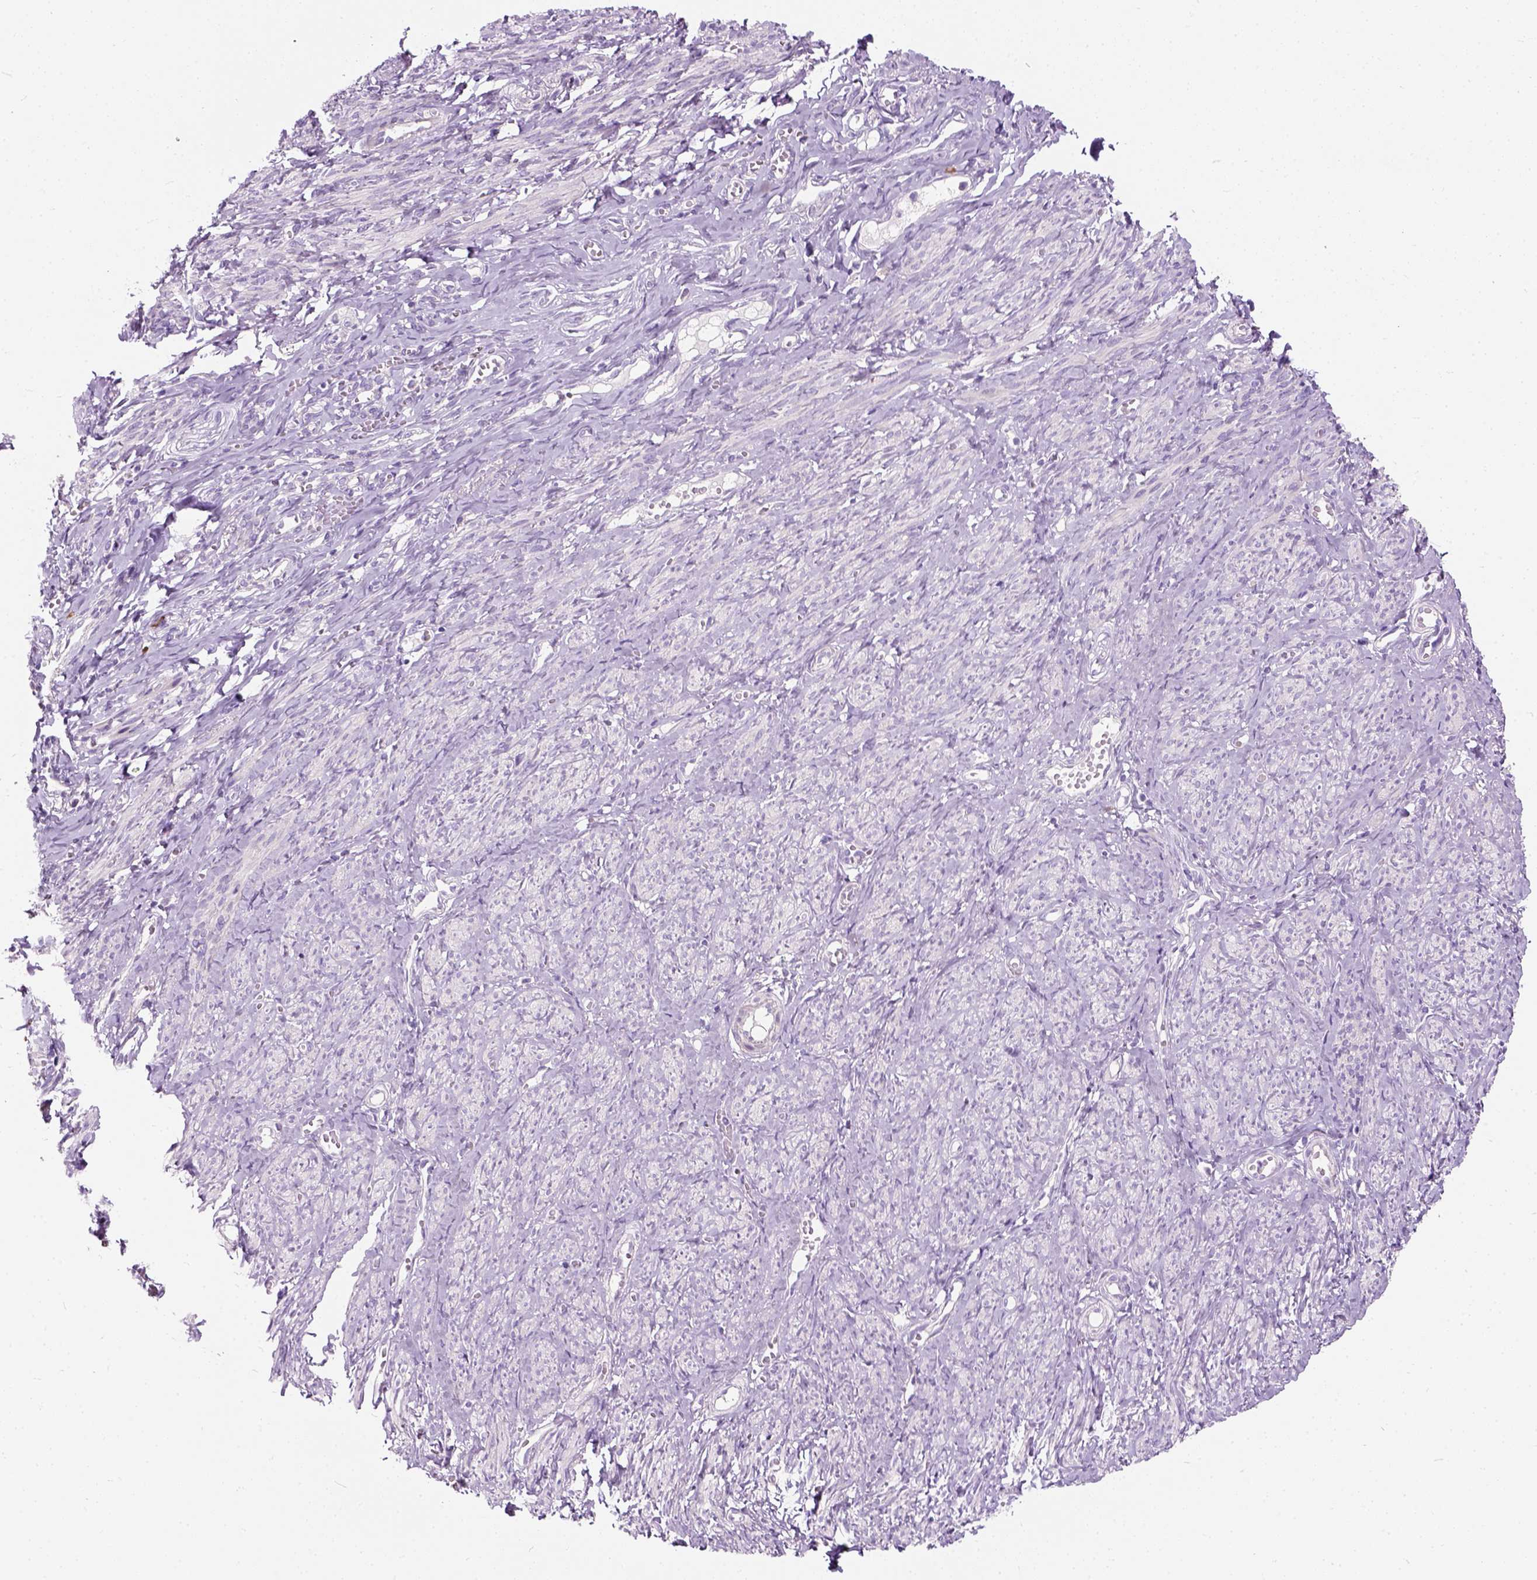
{"staining": {"intensity": "negative", "quantity": "none", "location": "none"}, "tissue": "smooth muscle", "cell_type": "Smooth muscle cells", "image_type": "normal", "snomed": [{"axis": "morphology", "description": "Normal tissue, NOS"}, {"axis": "topography", "description": "Smooth muscle"}], "caption": "High power microscopy photomicrograph of an immunohistochemistry micrograph of unremarkable smooth muscle, revealing no significant positivity in smooth muscle cells. Nuclei are stained in blue.", "gene": "TRIM72", "patient": {"sex": "female", "age": 65}}